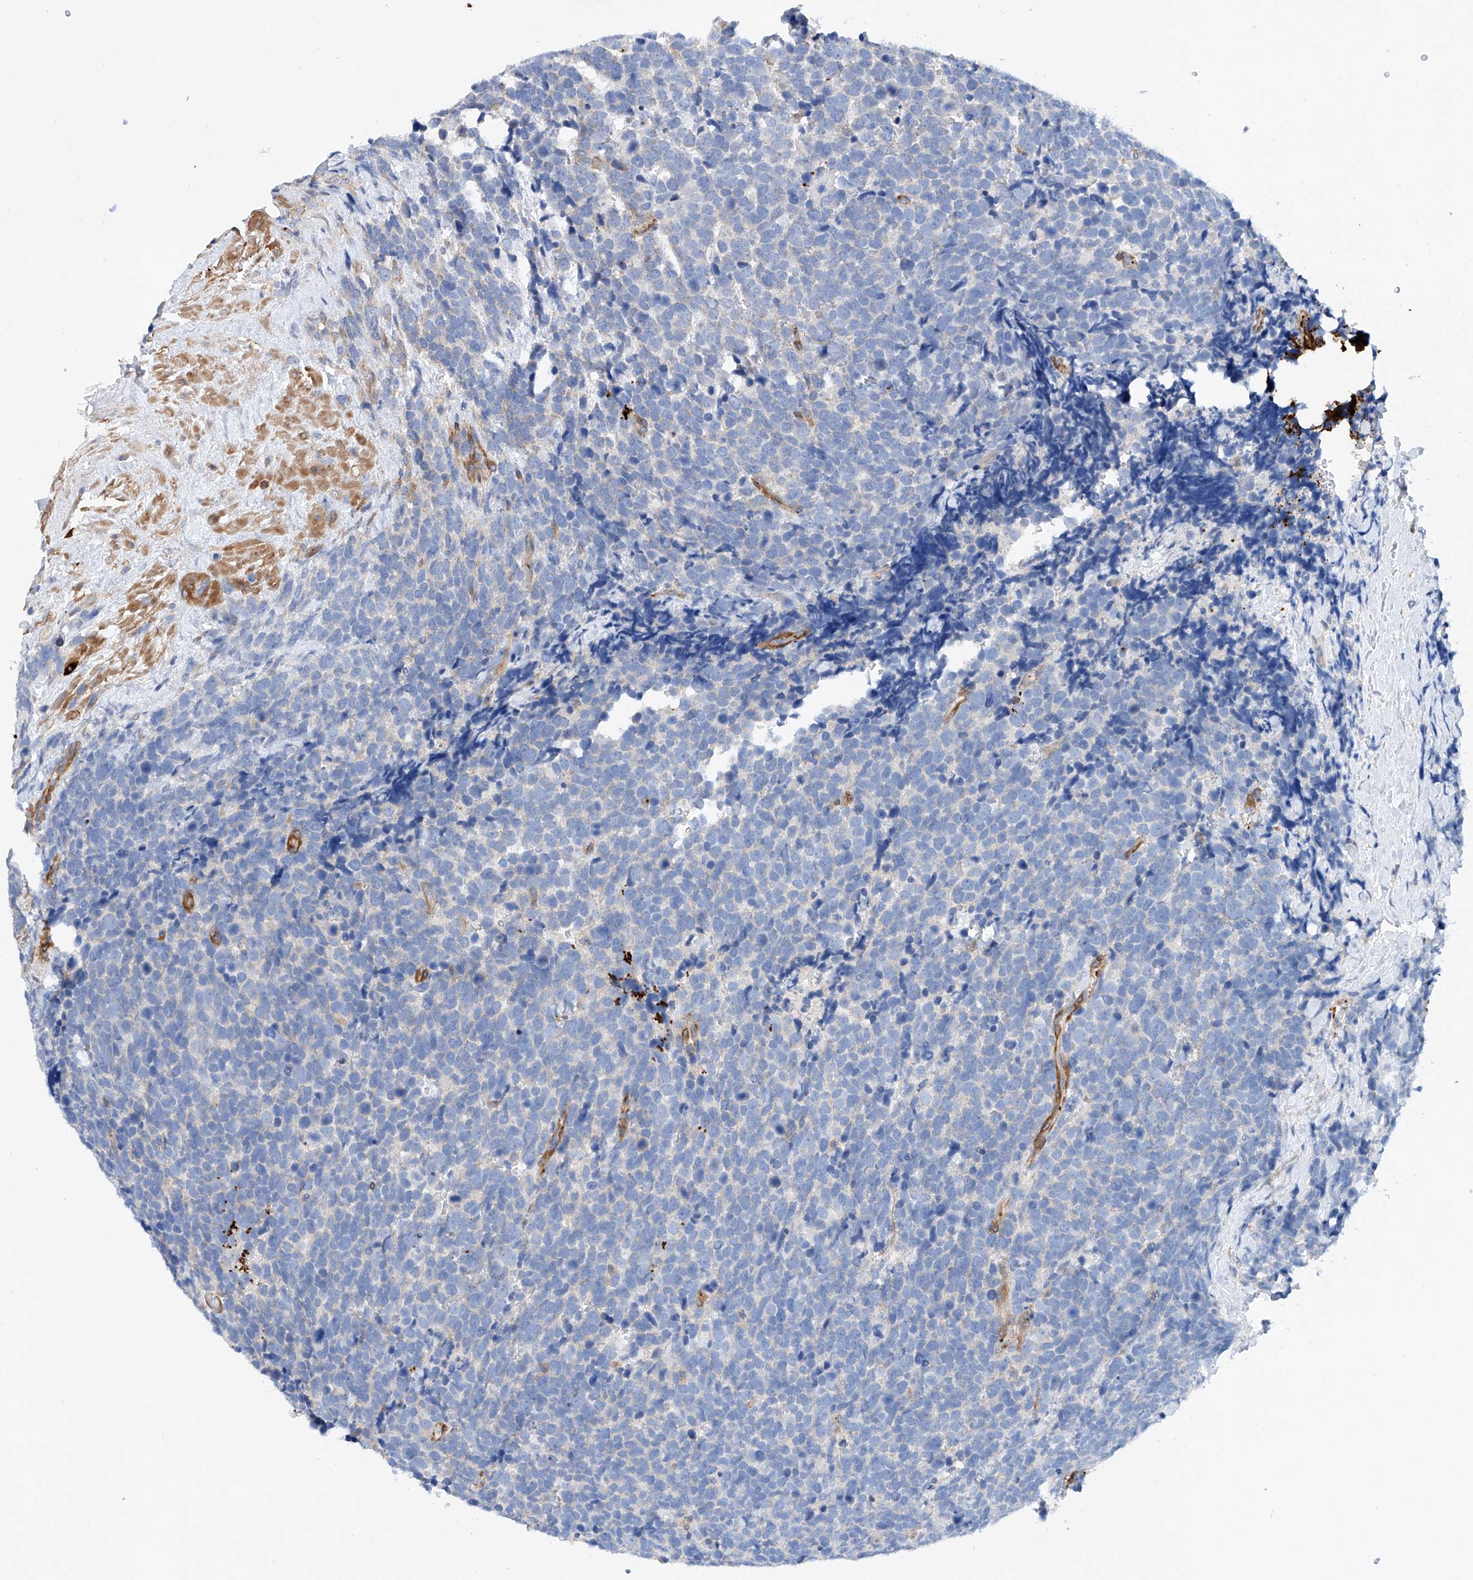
{"staining": {"intensity": "negative", "quantity": "none", "location": "none"}, "tissue": "urothelial cancer", "cell_type": "Tumor cells", "image_type": "cancer", "snomed": [{"axis": "morphology", "description": "Urothelial carcinoma, High grade"}, {"axis": "topography", "description": "Urinary bladder"}], "caption": "Human urothelial cancer stained for a protein using IHC demonstrates no staining in tumor cells.", "gene": "TAS2R60", "patient": {"sex": "female", "age": 82}}